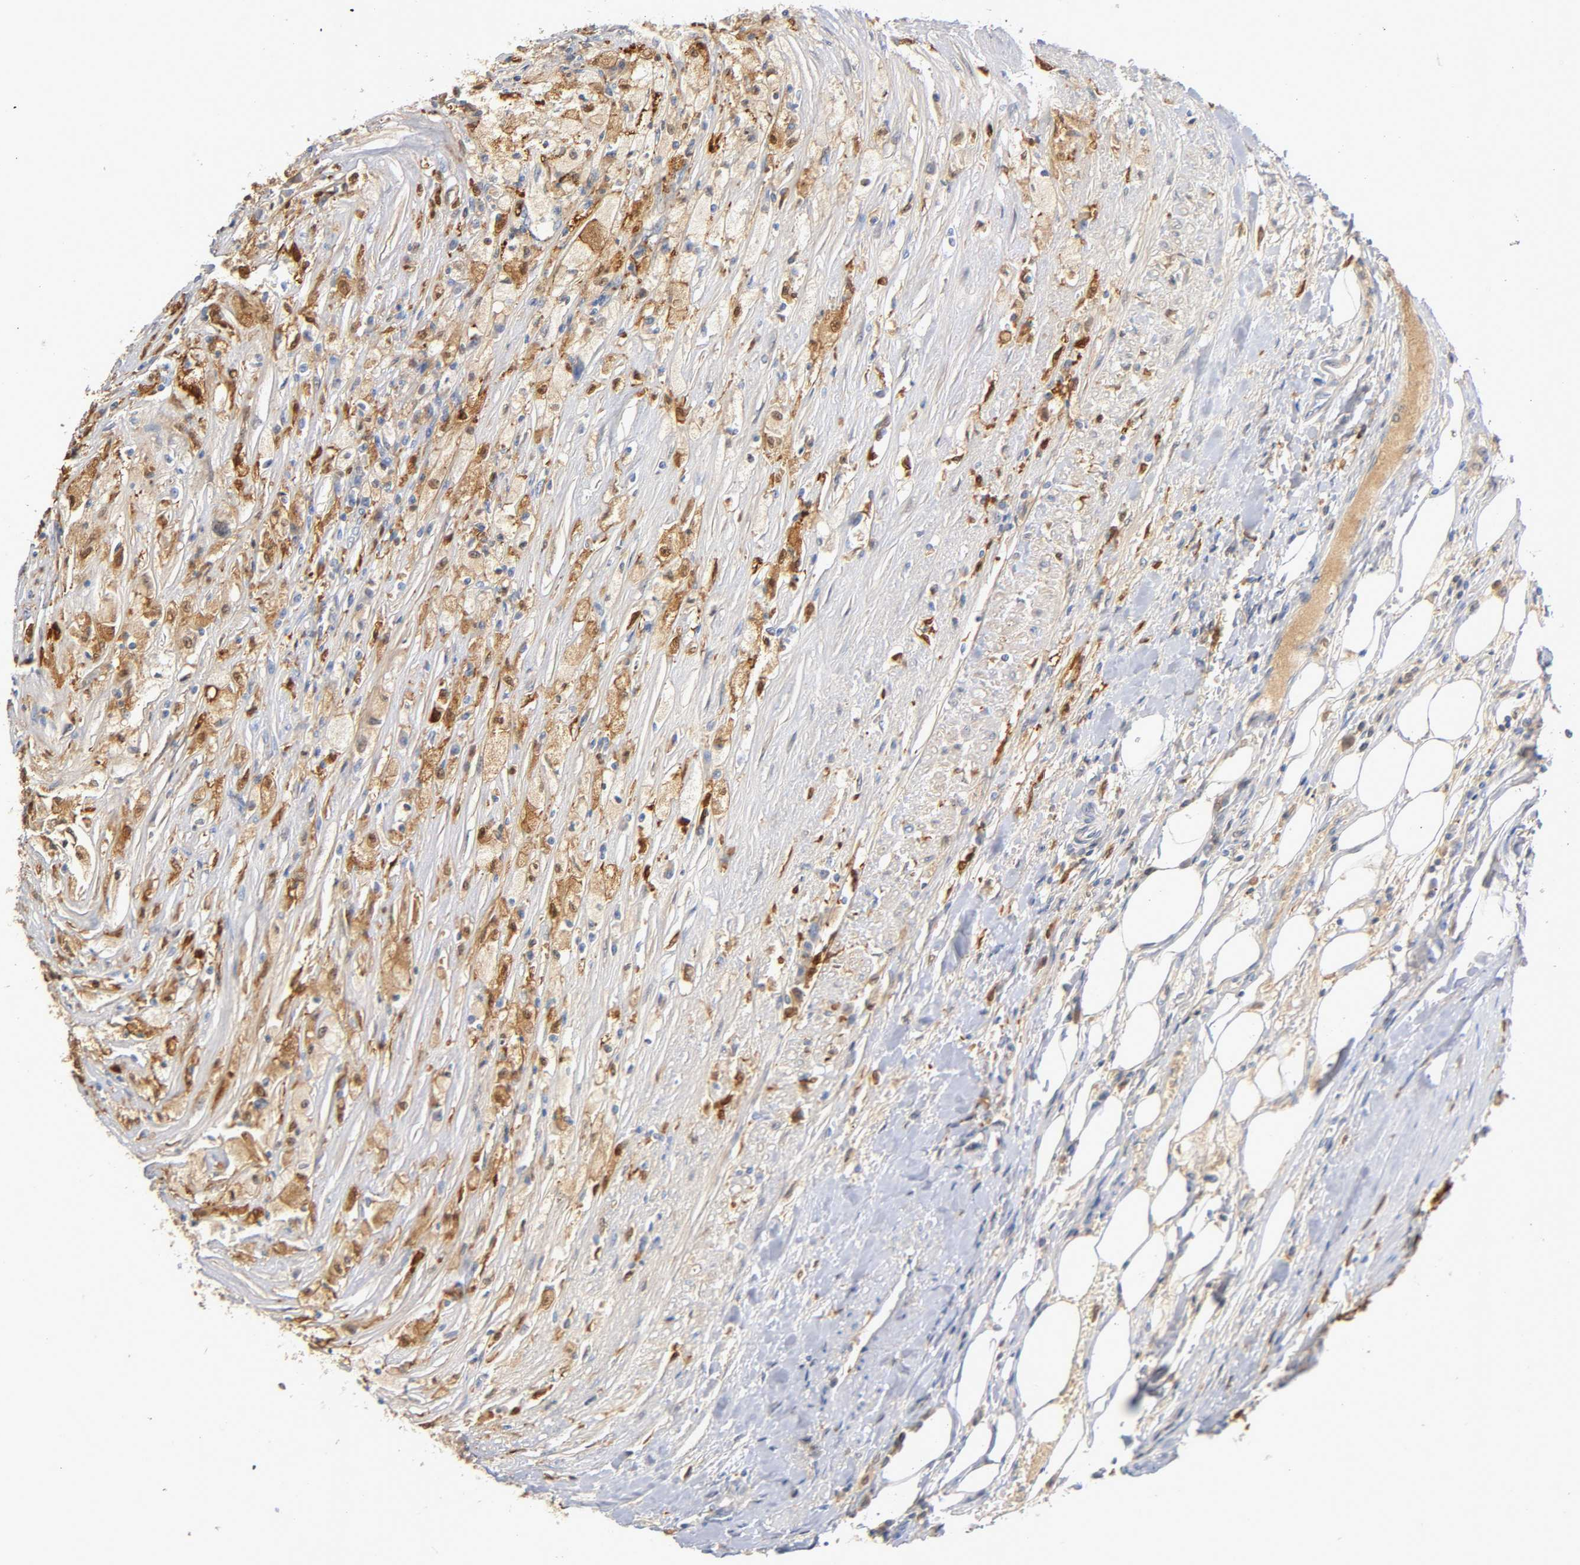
{"staining": {"intensity": "moderate", "quantity": ">75%", "location": "cytoplasmic/membranous,nuclear"}, "tissue": "renal cancer", "cell_type": "Tumor cells", "image_type": "cancer", "snomed": [{"axis": "morphology", "description": "Normal tissue, NOS"}, {"axis": "morphology", "description": "Adenocarcinoma, NOS"}, {"axis": "topography", "description": "Kidney"}], "caption": "Renal cancer stained for a protein exhibits moderate cytoplasmic/membranous and nuclear positivity in tumor cells.", "gene": "IL18", "patient": {"sex": "male", "age": 71}}